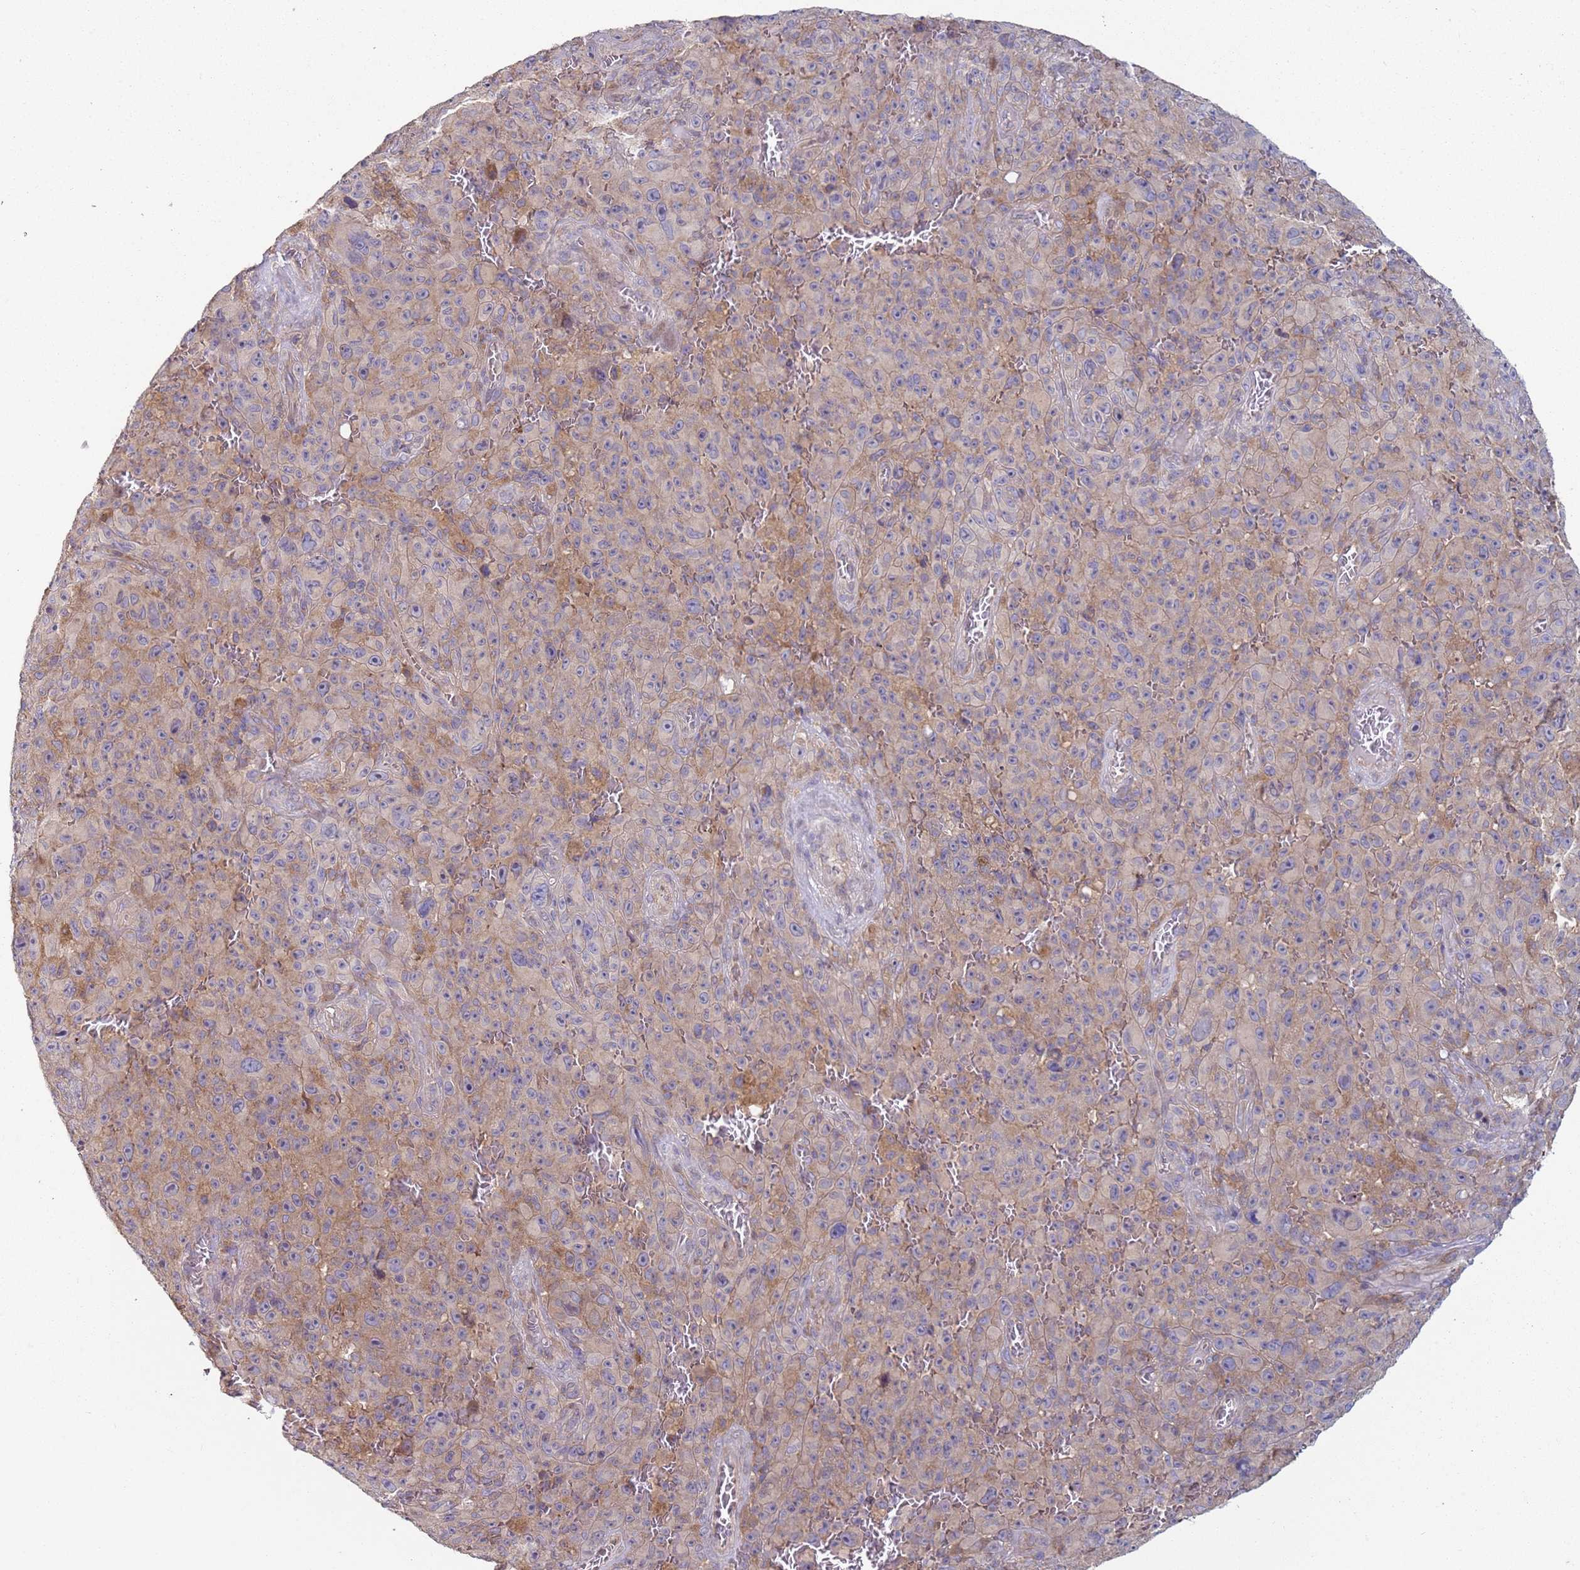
{"staining": {"intensity": "moderate", "quantity": "25%-75%", "location": "cytoplasmic/membranous"}, "tissue": "melanoma", "cell_type": "Tumor cells", "image_type": "cancer", "snomed": [{"axis": "morphology", "description": "Malignant melanoma, NOS"}, {"axis": "topography", "description": "Skin"}], "caption": "Protein staining of melanoma tissue reveals moderate cytoplasmic/membranous staining in about 25%-75% of tumor cells.", "gene": "DIP2B", "patient": {"sex": "female", "age": 82}}